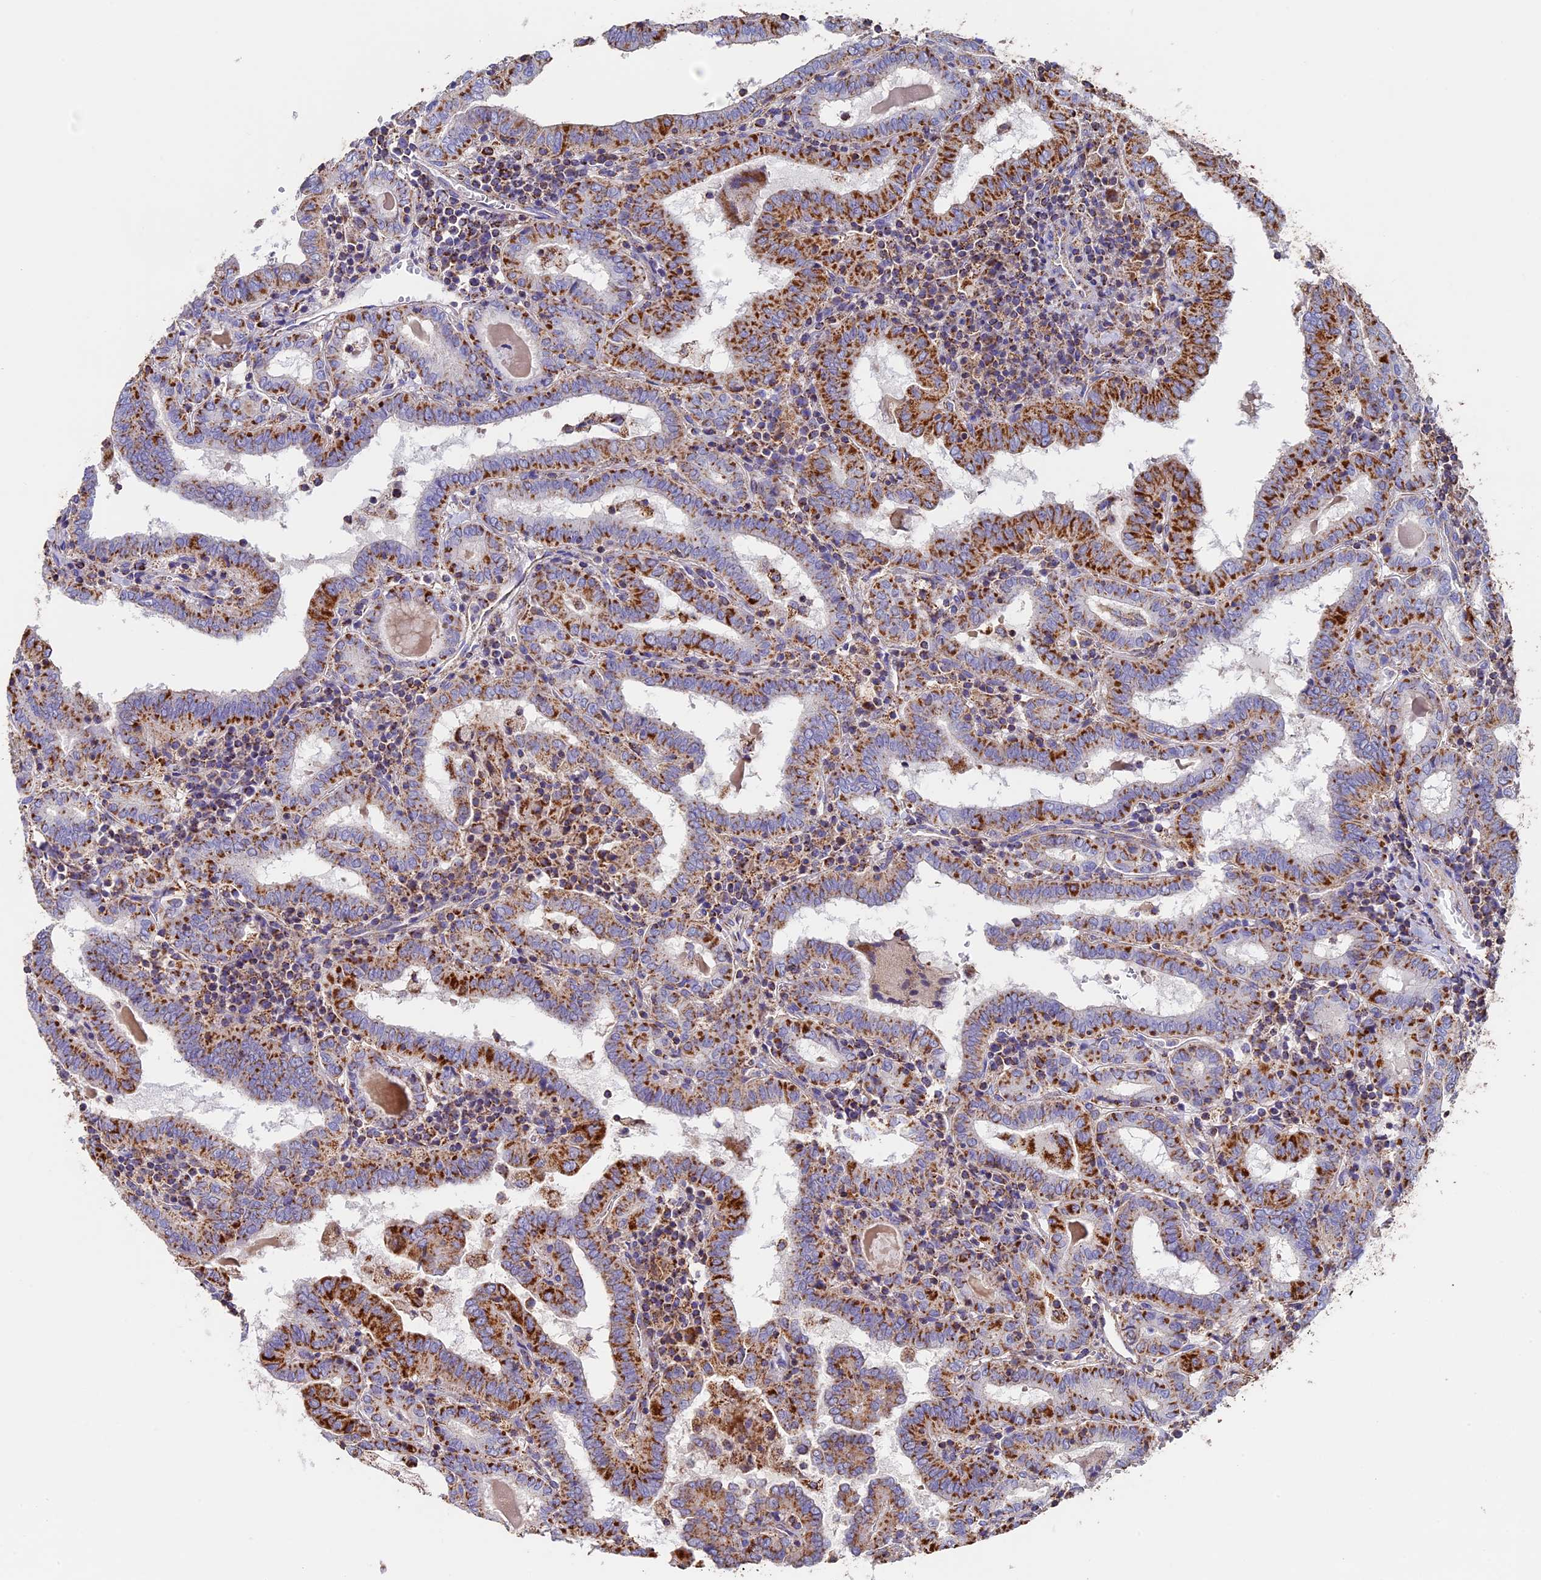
{"staining": {"intensity": "strong", "quantity": "25%-75%", "location": "cytoplasmic/membranous"}, "tissue": "thyroid cancer", "cell_type": "Tumor cells", "image_type": "cancer", "snomed": [{"axis": "morphology", "description": "Papillary adenocarcinoma, NOS"}, {"axis": "topography", "description": "Thyroid gland"}], "caption": "Protein positivity by immunohistochemistry displays strong cytoplasmic/membranous expression in about 25%-75% of tumor cells in thyroid papillary adenocarcinoma. (Stains: DAB (3,3'-diaminobenzidine) in brown, nuclei in blue, Microscopy: brightfield microscopy at high magnification).", "gene": "ADAT1", "patient": {"sex": "female", "age": 72}}